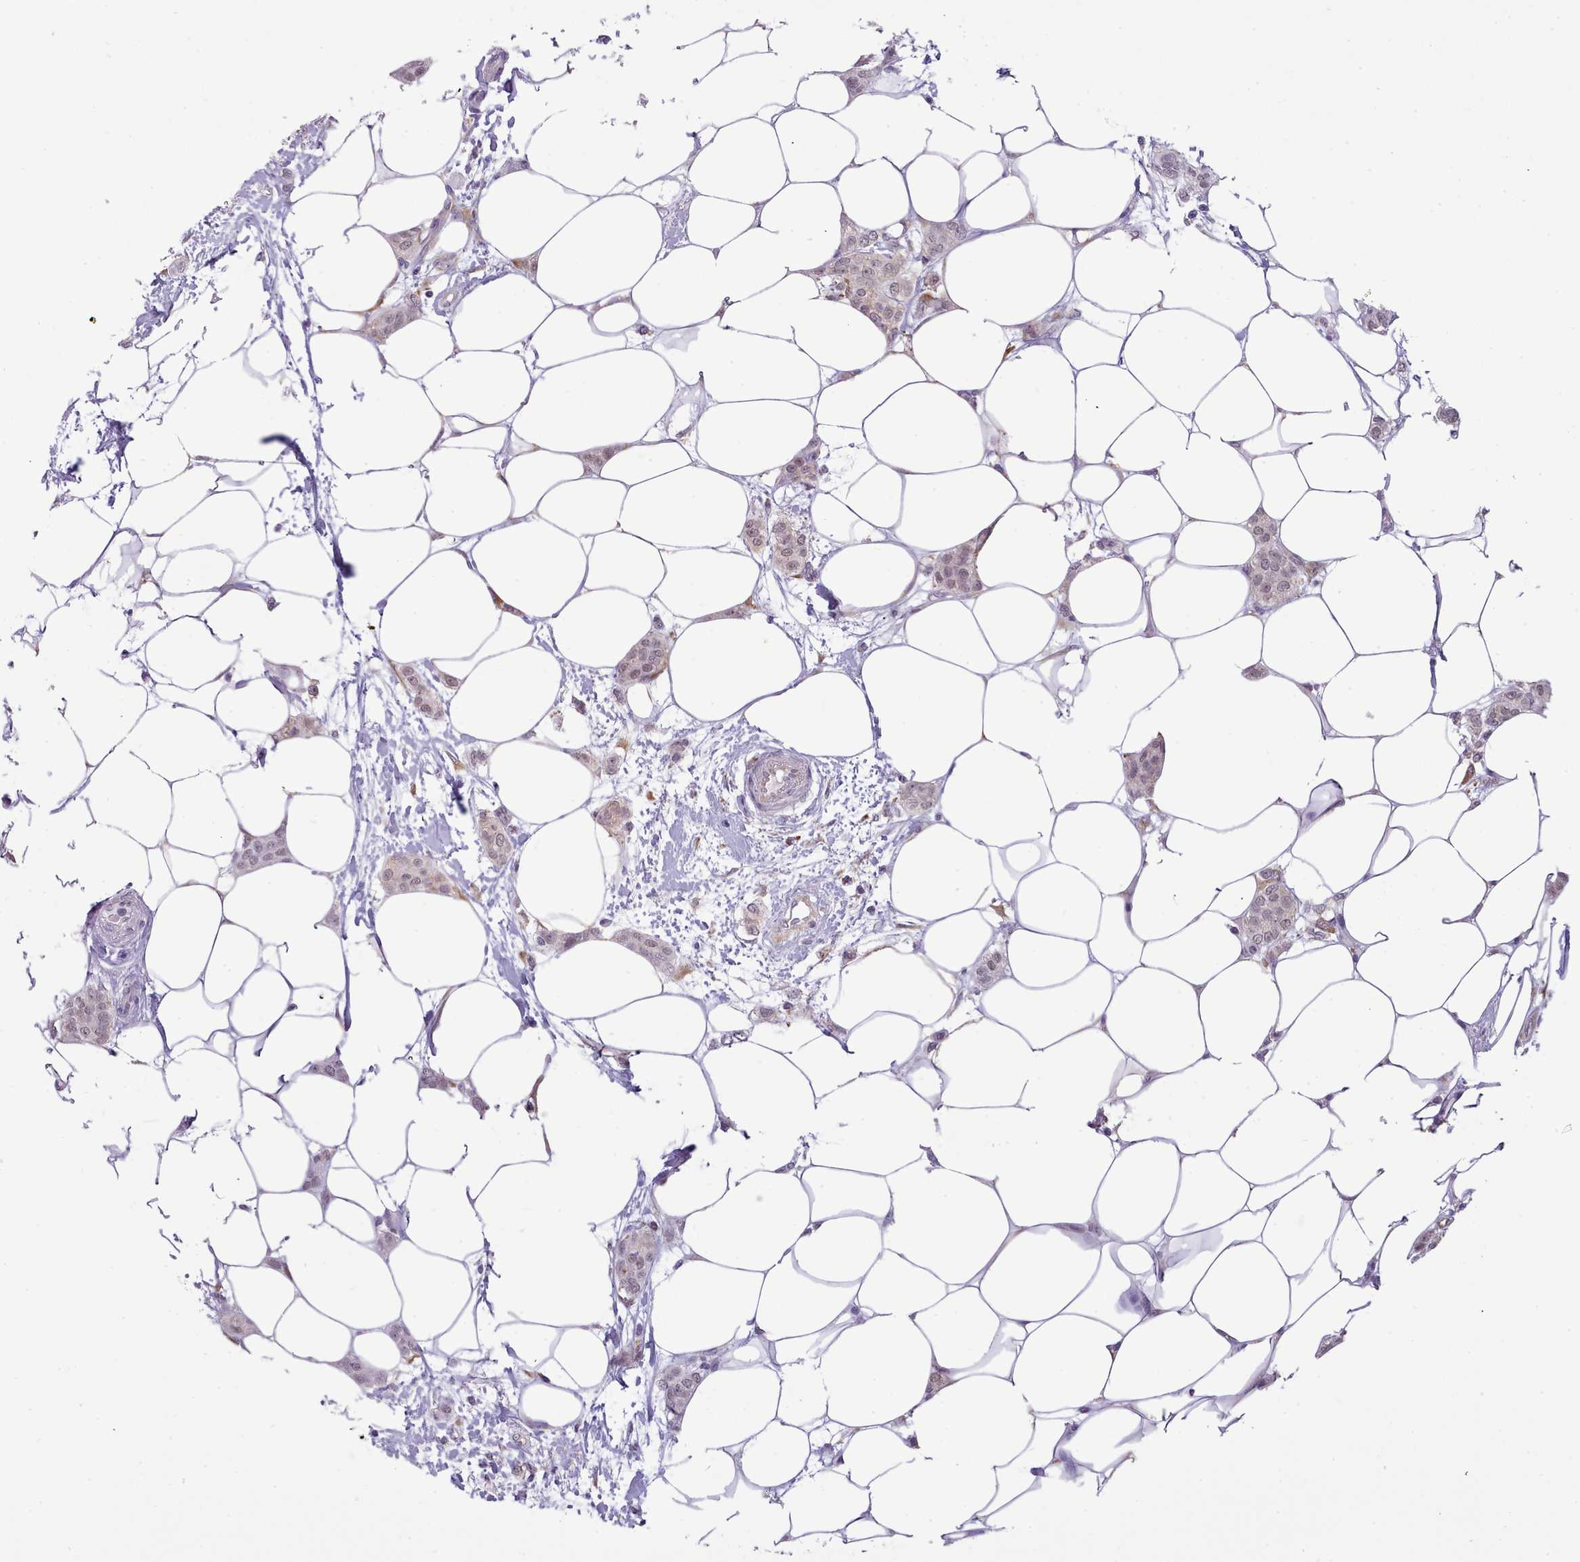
{"staining": {"intensity": "weak", "quantity": ">75%", "location": "nuclear"}, "tissue": "breast cancer", "cell_type": "Tumor cells", "image_type": "cancer", "snomed": [{"axis": "morphology", "description": "Duct carcinoma"}, {"axis": "topography", "description": "Breast"}], "caption": "The micrograph demonstrates staining of breast cancer (infiltrating ductal carcinoma), revealing weak nuclear protein positivity (brown color) within tumor cells.", "gene": "SEC61B", "patient": {"sex": "female", "age": 72}}